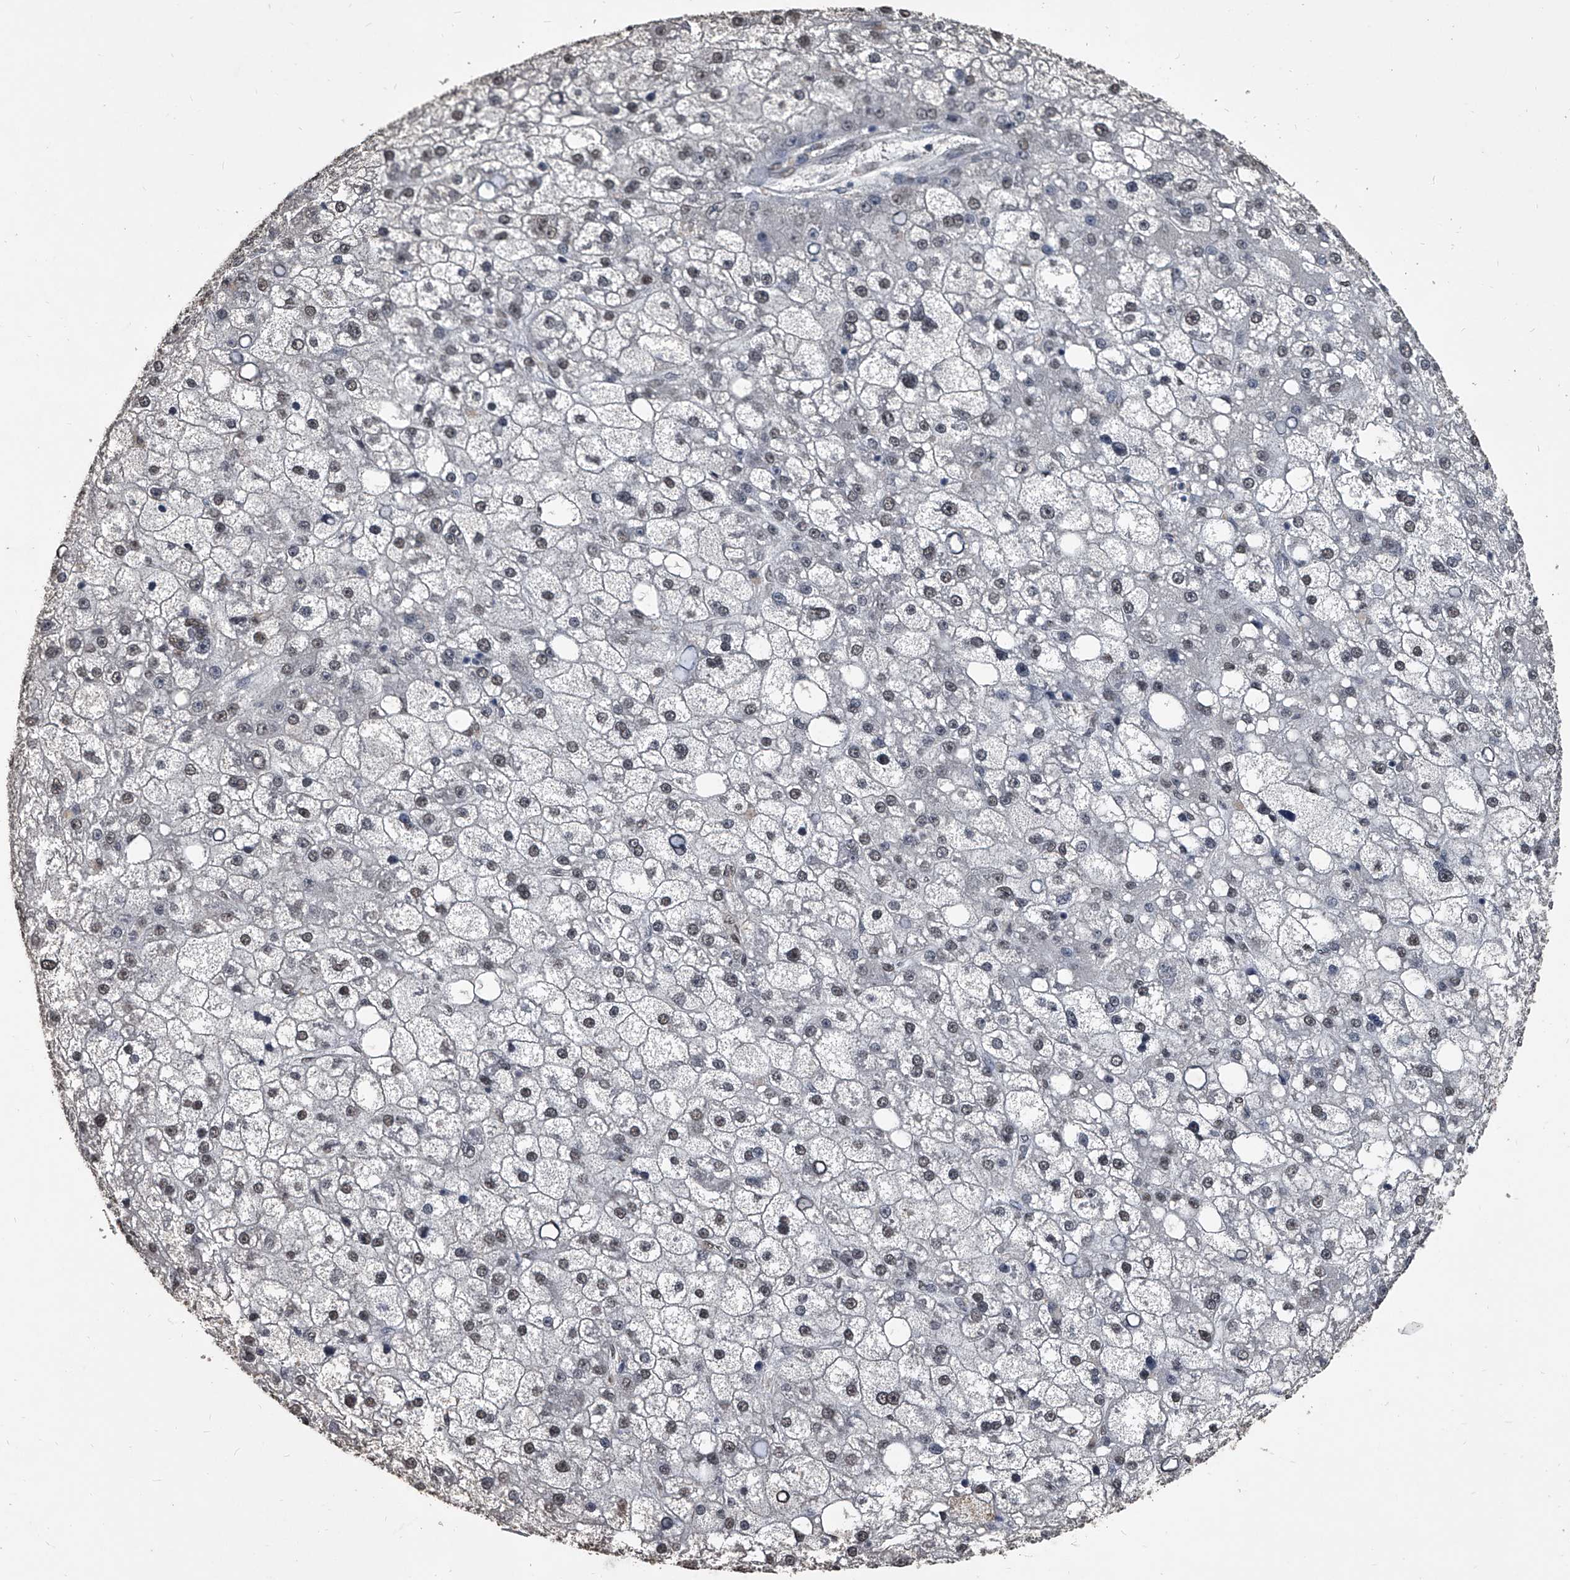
{"staining": {"intensity": "weak", "quantity": "<25%", "location": "nuclear"}, "tissue": "liver cancer", "cell_type": "Tumor cells", "image_type": "cancer", "snomed": [{"axis": "morphology", "description": "Carcinoma, Hepatocellular, NOS"}, {"axis": "topography", "description": "Liver"}], "caption": "Immunohistochemistry micrograph of human liver cancer stained for a protein (brown), which shows no staining in tumor cells. The staining is performed using DAB brown chromogen with nuclei counter-stained in using hematoxylin.", "gene": "MATR3", "patient": {"sex": "male", "age": 67}}